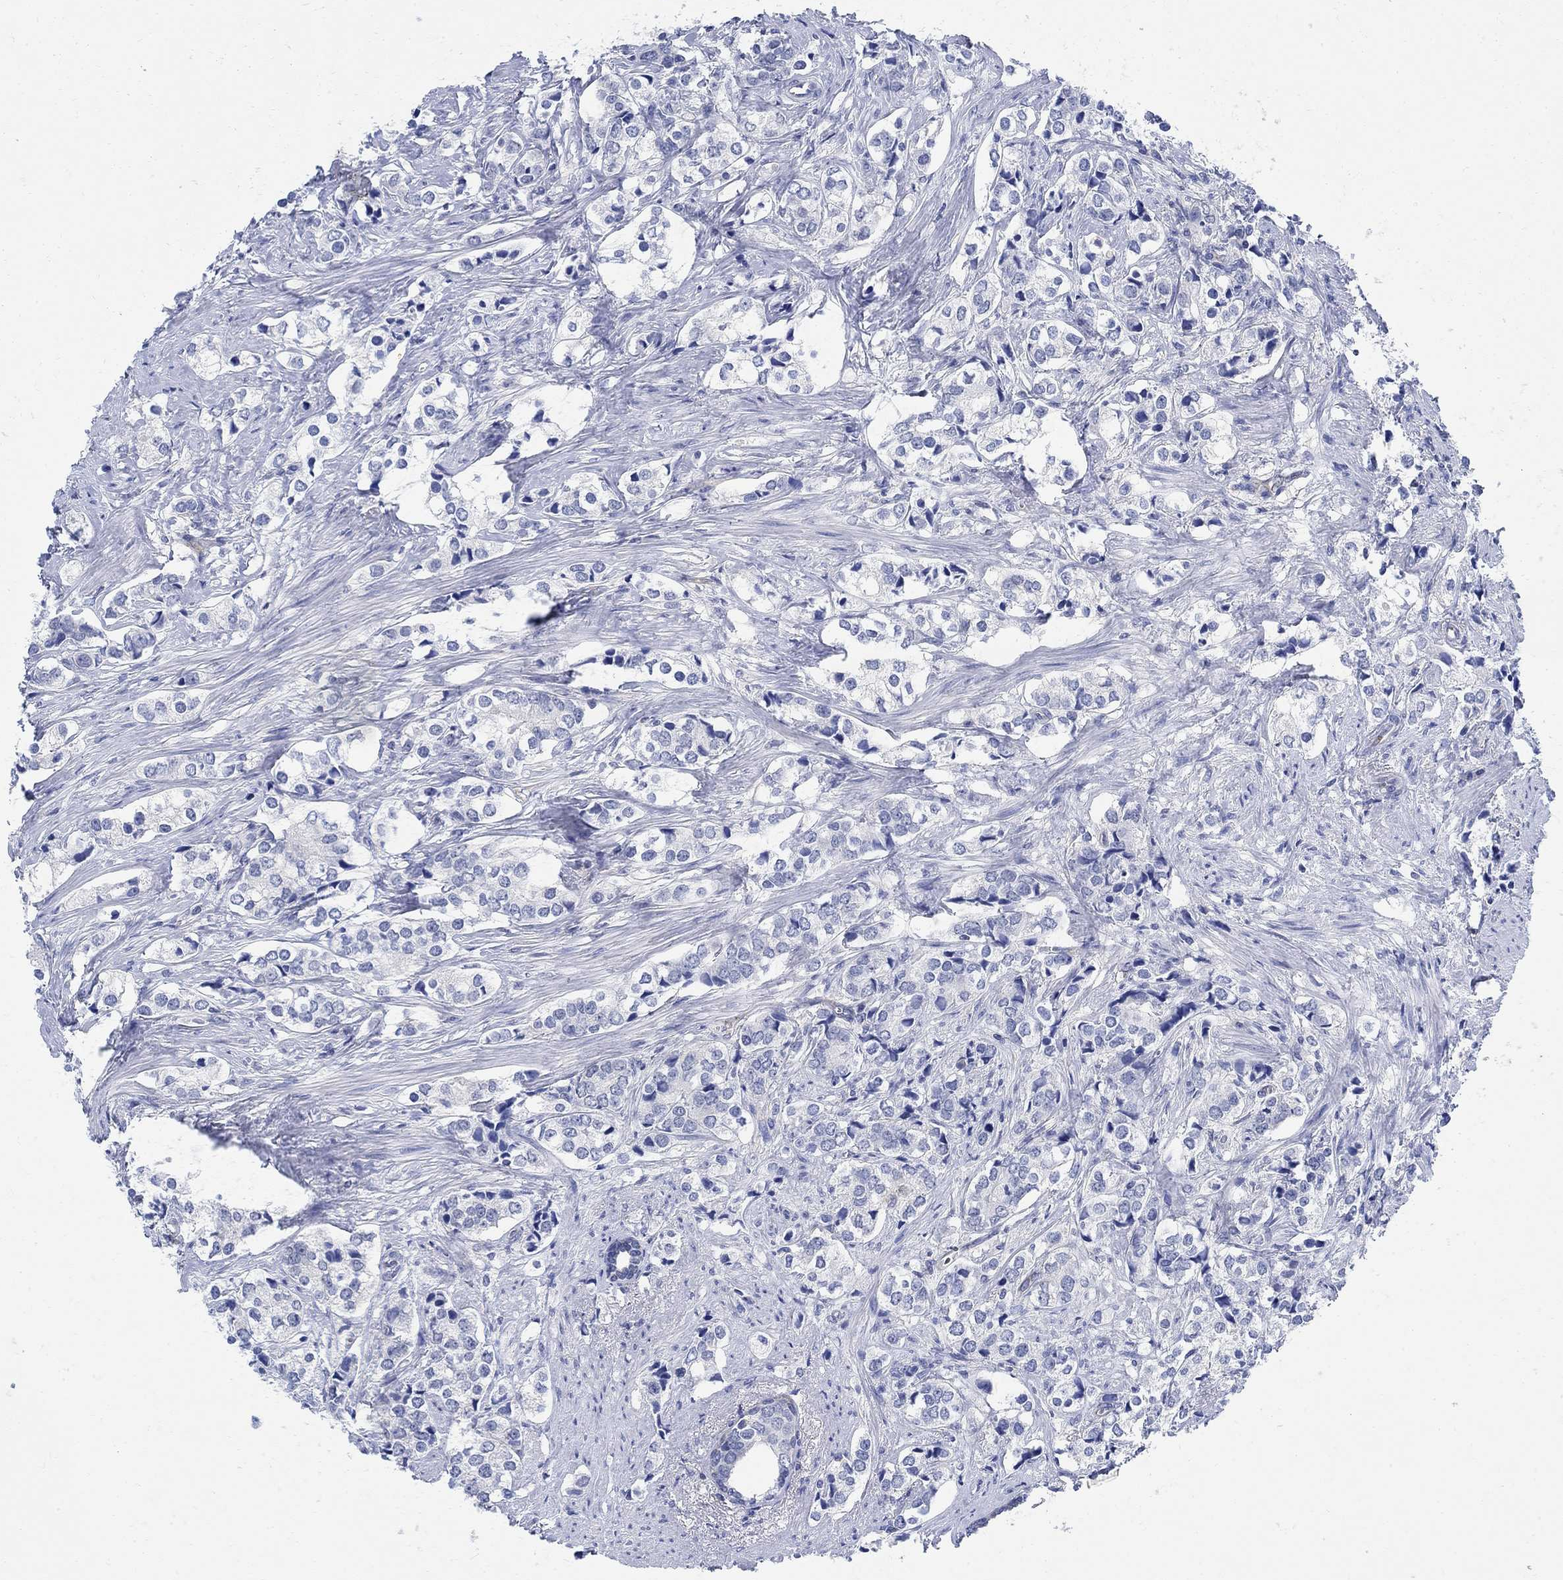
{"staining": {"intensity": "negative", "quantity": "none", "location": "none"}, "tissue": "prostate cancer", "cell_type": "Tumor cells", "image_type": "cancer", "snomed": [{"axis": "morphology", "description": "Adenocarcinoma, NOS"}, {"axis": "topography", "description": "Prostate and seminal vesicle, NOS"}], "caption": "This photomicrograph is of prostate adenocarcinoma stained with immunohistochemistry (IHC) to label a protein in brown with the nuclei are counter-stained blue. There is no staining in tumor cells.", "gene": "PHF21B", "patient": {"sex": "male", "age": 63}}